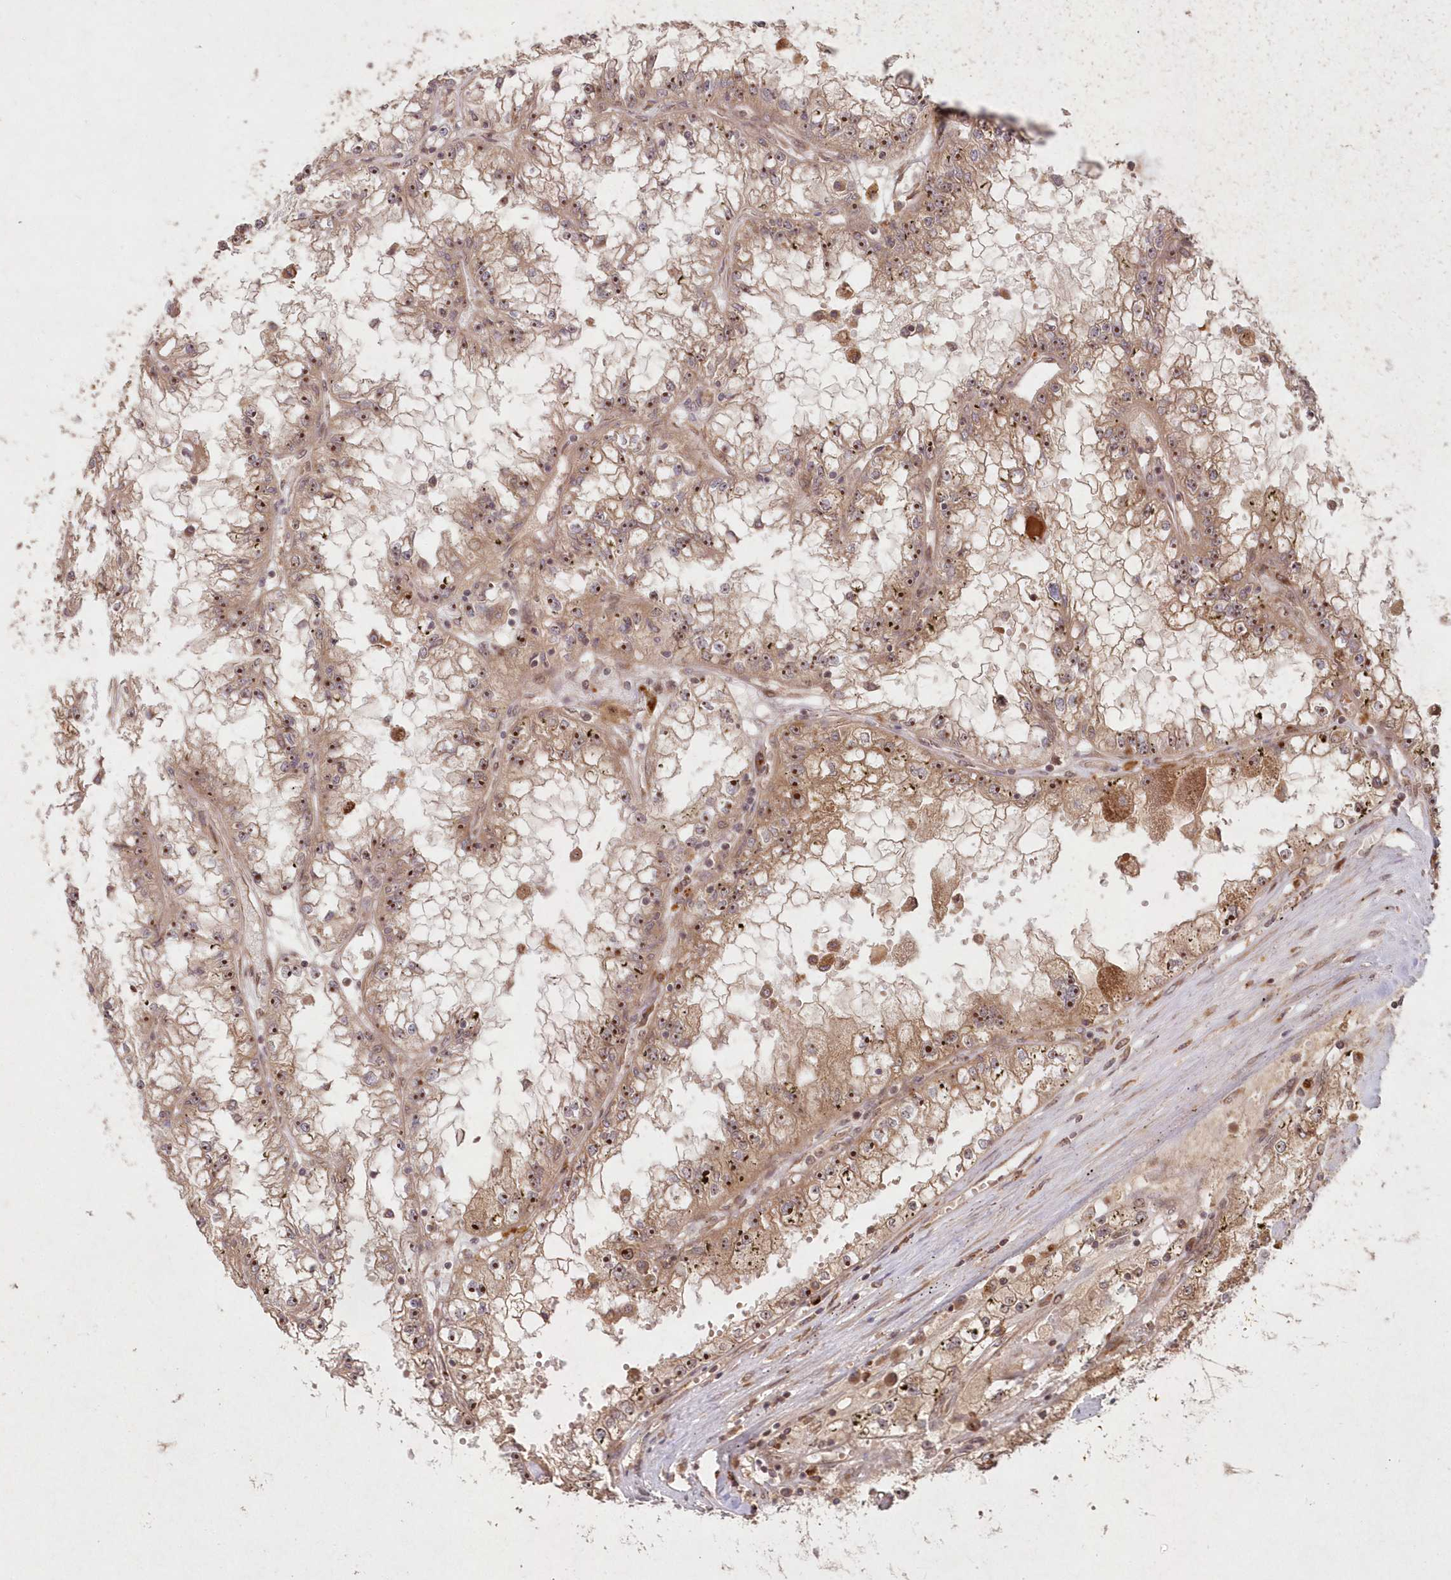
{"staining": {"intensity": "moderate", "quantity": ">75%", "location": "nuclear"}, "tissue": "renal cancer", "cell_type": "Tumor cells", "image_type": "cancer", "snomed": [{"axis": "morphology", "description": "Adenocarcinoma, NOS"}, {"axis": "topography", "description": "Kidney"}], "caption": "An image of renal cancer (adenocarcinoma) stained for a protein displays moderate nuclear brown staining in tumor cells.", "gene": "SERINC1", "patient": {"sex": "male", "age": 56}}